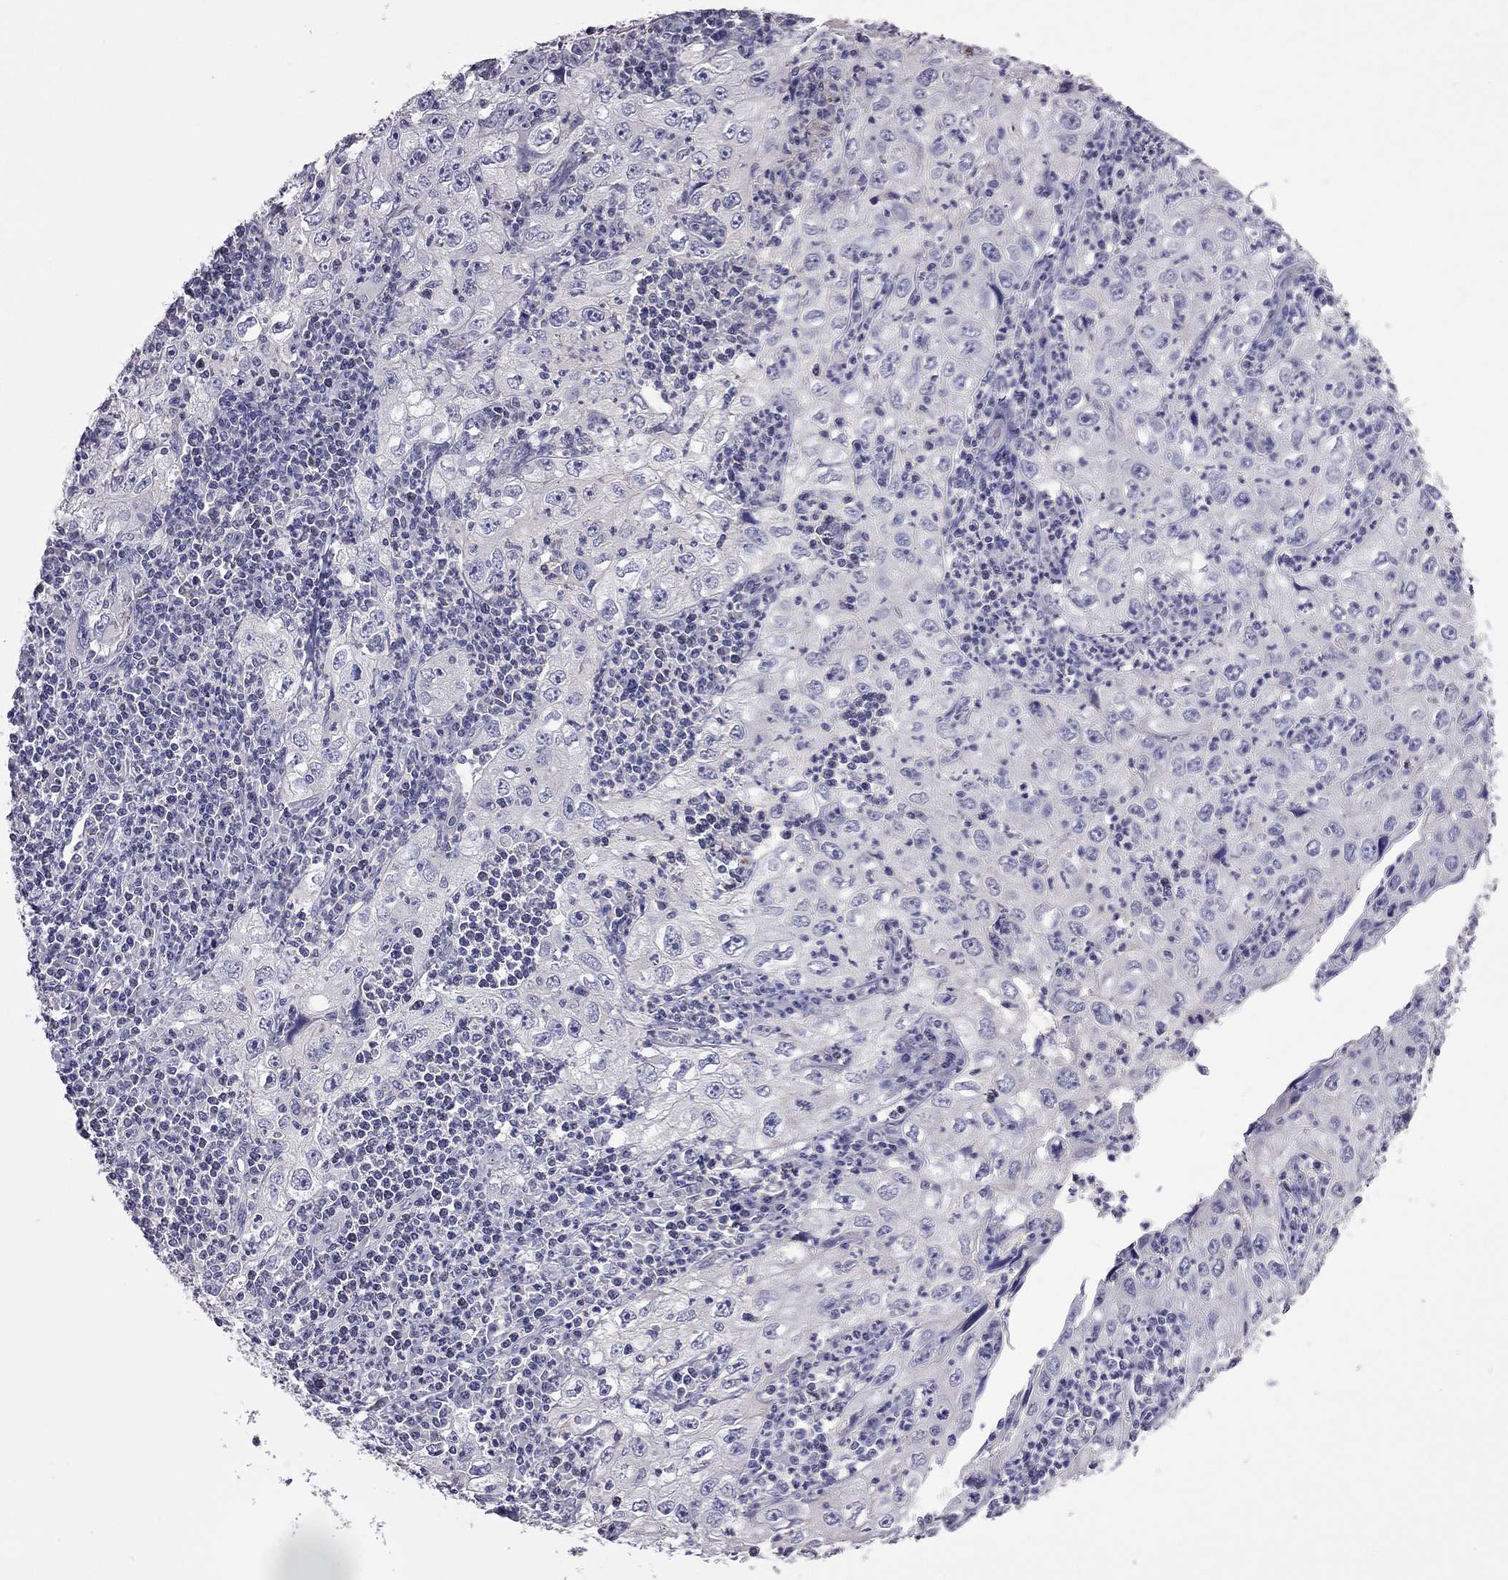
{"staining": {"intensity": "negative", "quantity": "none", "location": "none"}, "tissue": "cervical cancer", "cell_type": "Tumor cells", "image_type": "cancer", "snomed": [{"axis": "morphology", "description": "Squamous cell carcinoma, NOS"}, {"axis": "topography", "description": "Cervix"}], "caption": "Tumor cells are negative for protein expression in human cervical squamous cell carcinoma.", "gene": "FEZ1", "patient": {"sex": "female", "age": 24}}